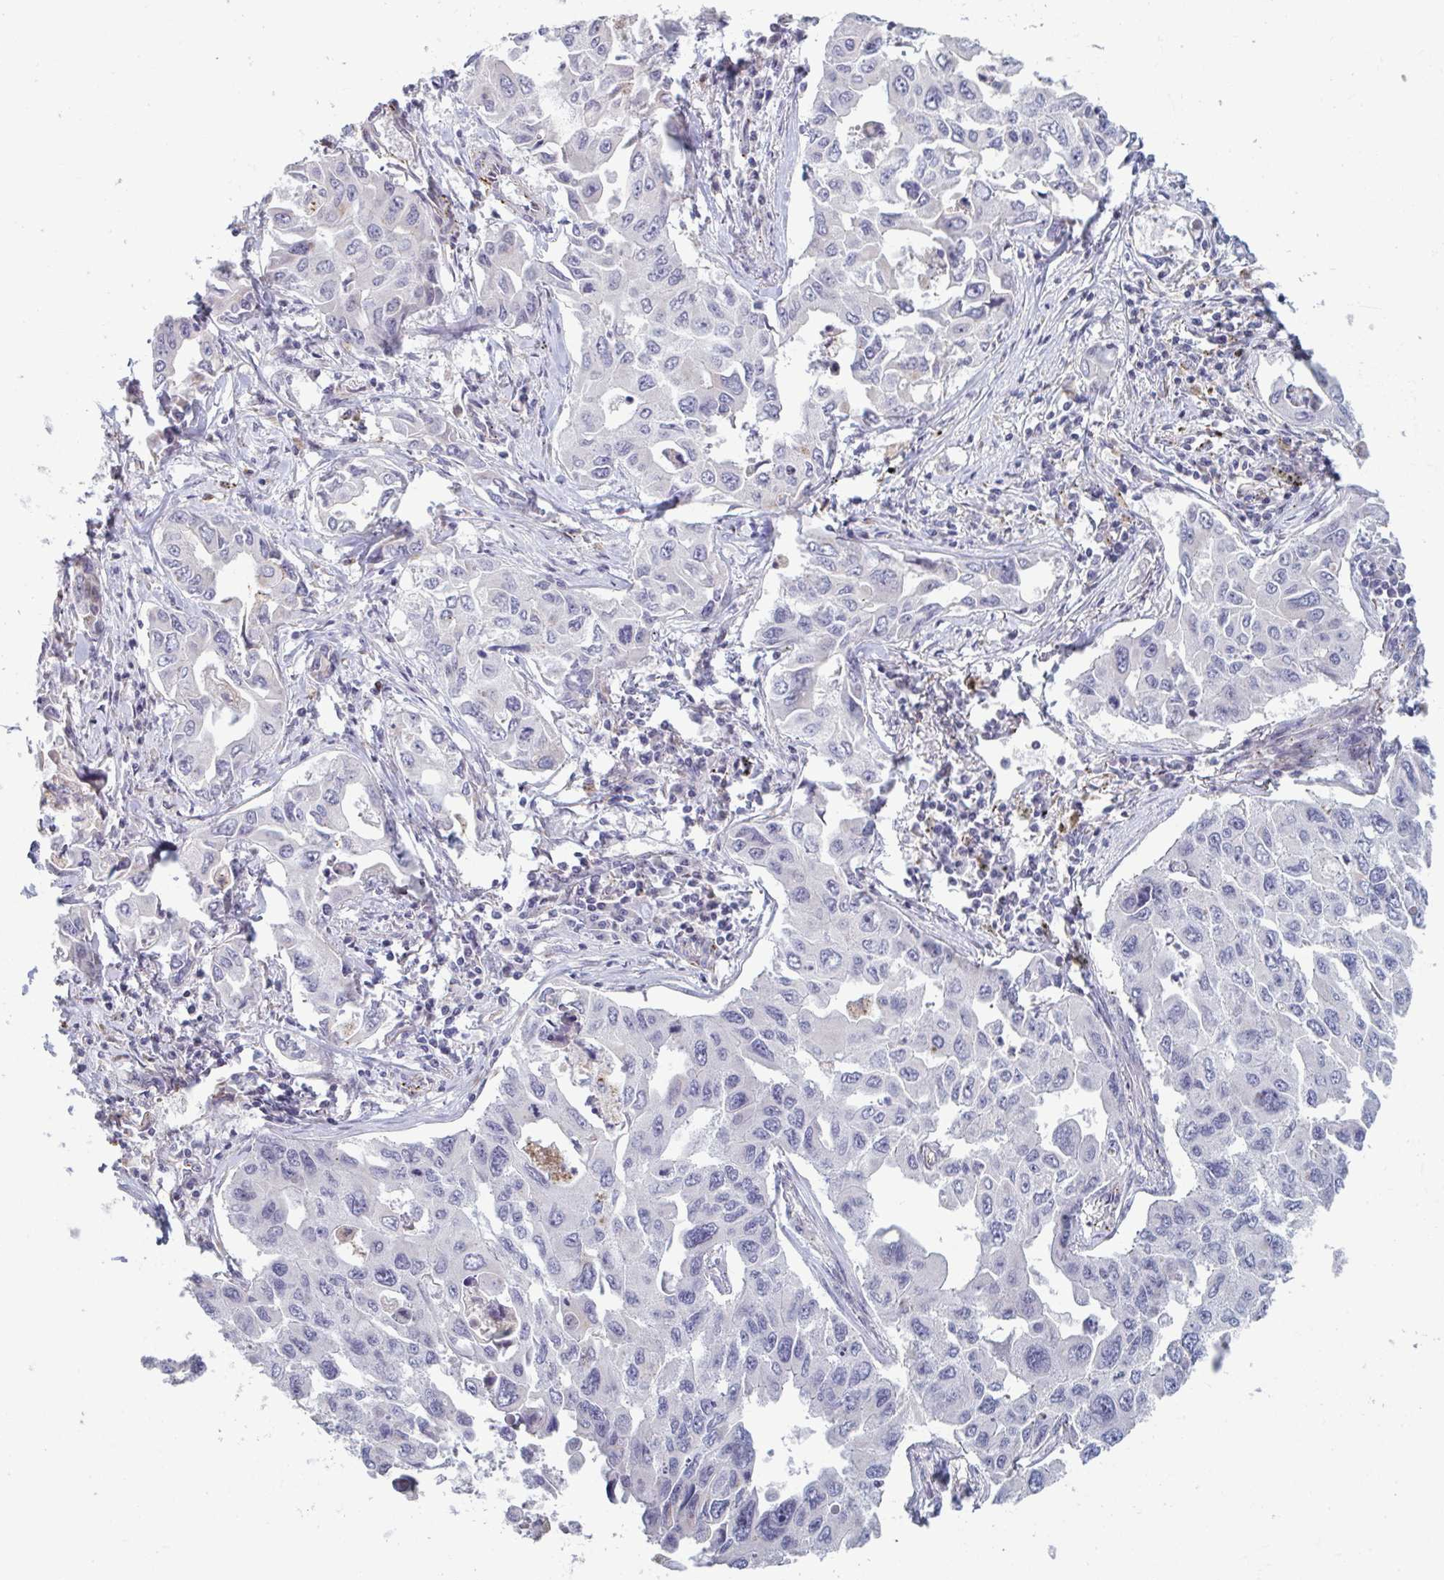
{"staining": {"intensity": "negative", "quantity": "none", "location": "none"}, "tissue": "lung cancer", "cell_type": "Tumor cells", "image_type": "cancer", "snomed": [{"axis": "morphology", "description": "Adenocarcinoma, NOS"}, {"axis": "topography", "description": "Lung"}], "caption": "Tumor cells are negative for protein expression in human lung cancer (adenocarcinoma). (Immunohistochemistry, brightfield microscopy, high magnification).", "gene": "TNFSF10", "patient": {"sex": "male", "age": 64}}